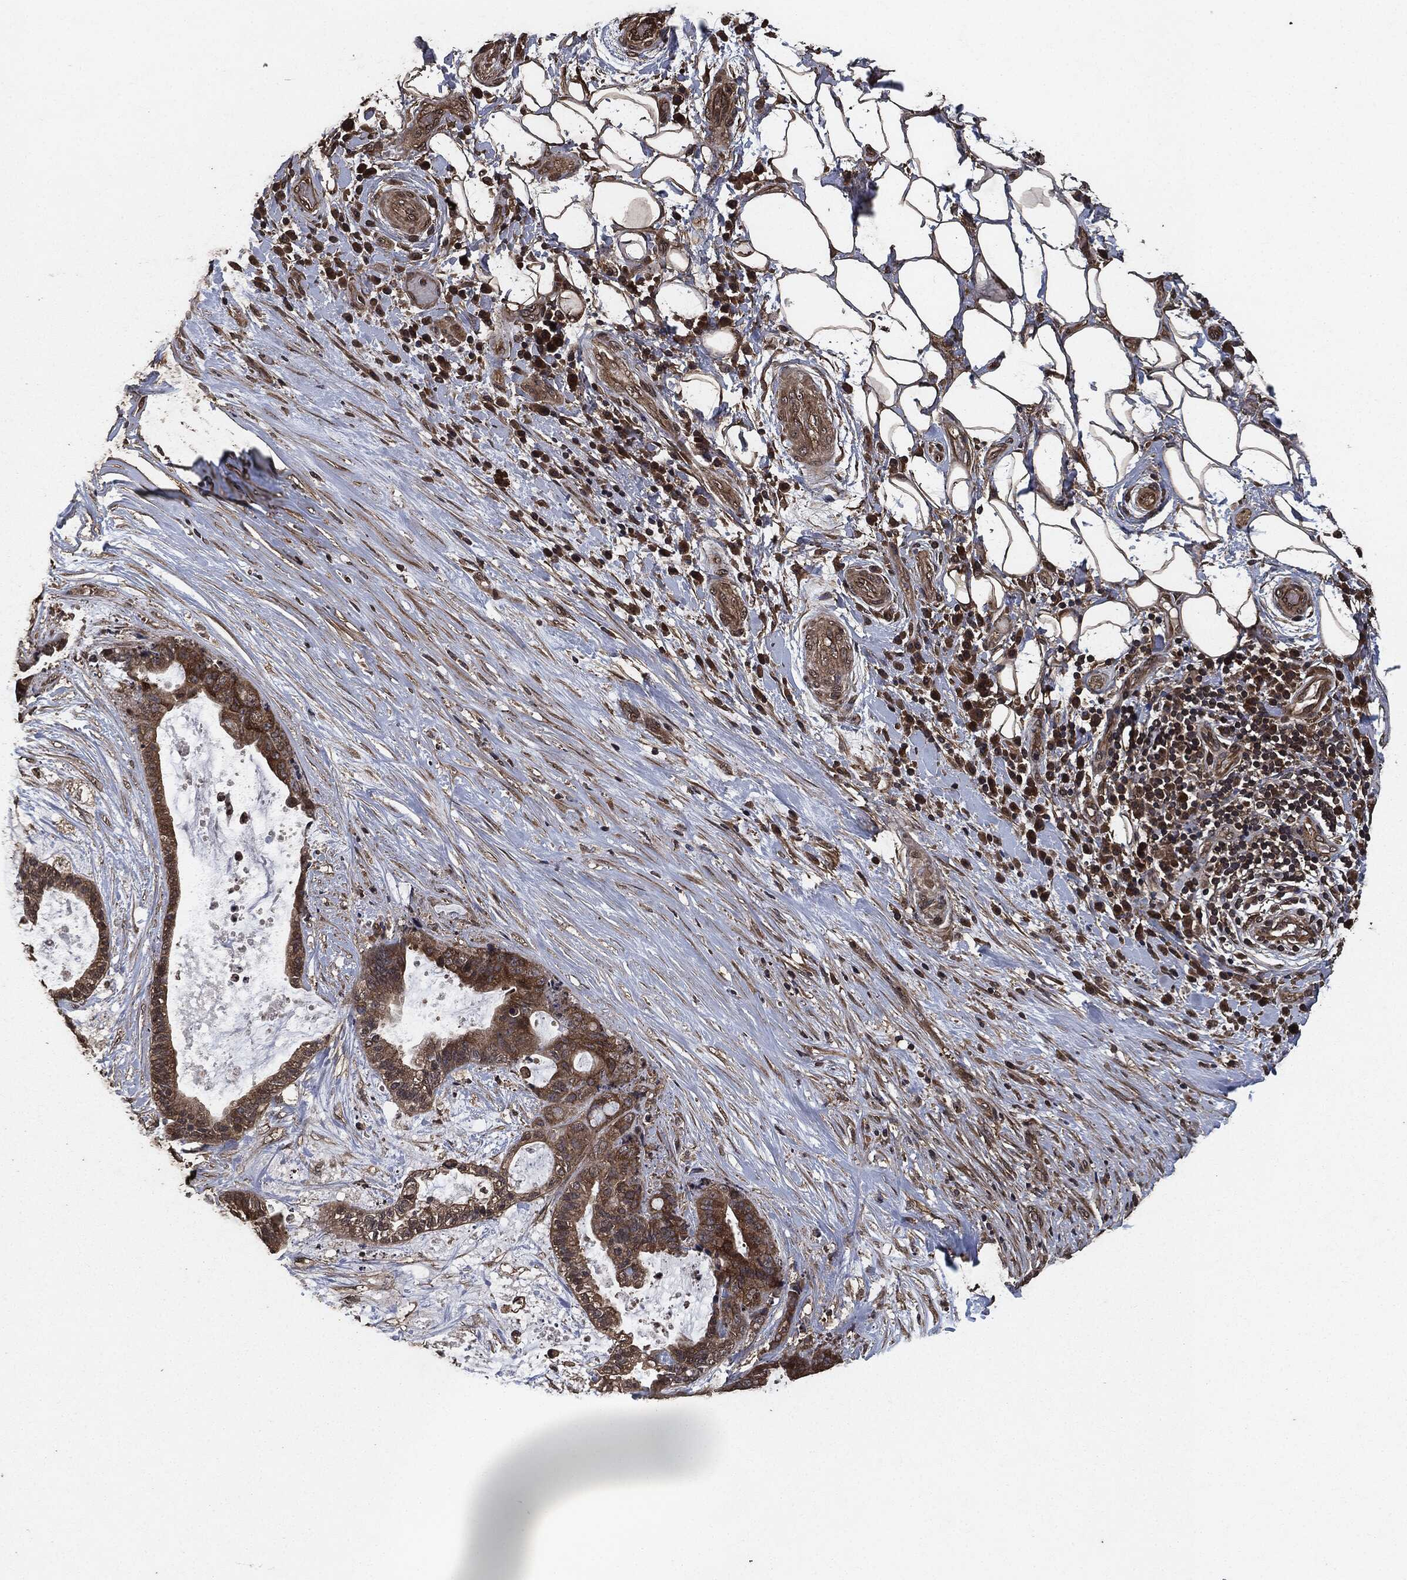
{"staining": {"intensity": "moderate", "quantity": ">75%", "location": "cytoplasmic/membranous"}, "tissue": "liver cancer", "cell_type": "Tumor cells", "image_type": "cancer", "snomed": [{"axis": "morphology", "description": "Cholangiocarcinoma"}, {"axis": "topography", "description": "Liver"}], "caption": "The histopathology image reveals staining of liver cancer, revealing moderate cytoplasmic/membranous protein positivity (brown color) within tumor cells.", "gene": "AKT1S1", "patient": {"sex": "female", "age": 73}}